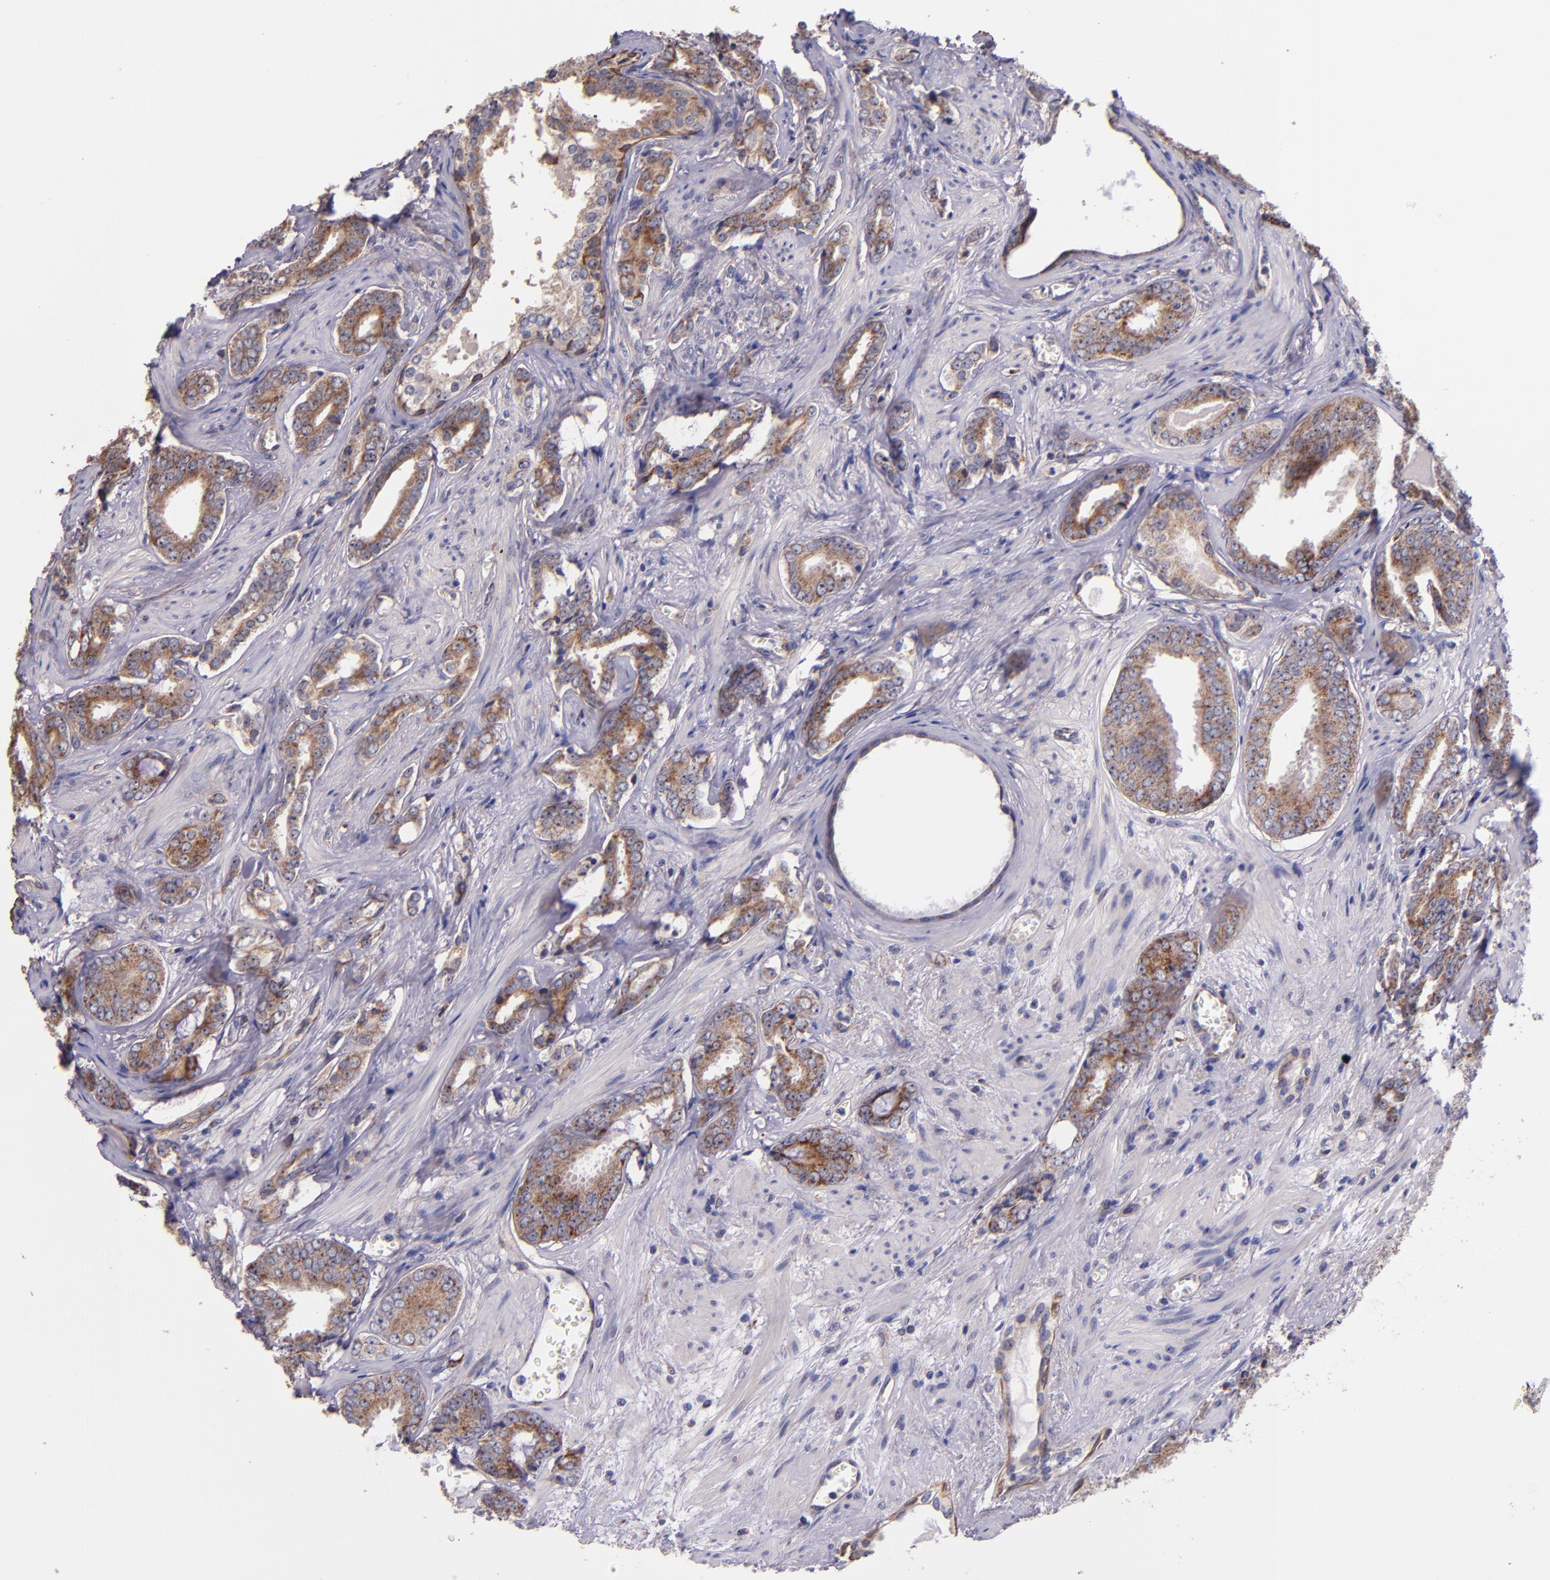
{"staining": {"intensity": "weak", "quantity": ">75%", "location": "cytoplasmic/membranous"}, "tissue": "prostate cancer", "cell_type": "Tumor cells", "image_type": "cancer", "snomed": [{"axis": "morphology", "description": "Adenocarcinoma, Medium grade"}, {"axis": "topography", "description": "Prostate"}], "caption": "Protein expression analysis of prostate adenocarcinoma (medium-grade) reveals weak cytoplasmic/membranous staining in about >75% of tumor cells.", "gene": "SHC1", "patient": {"sex": "male", "age": 79}}